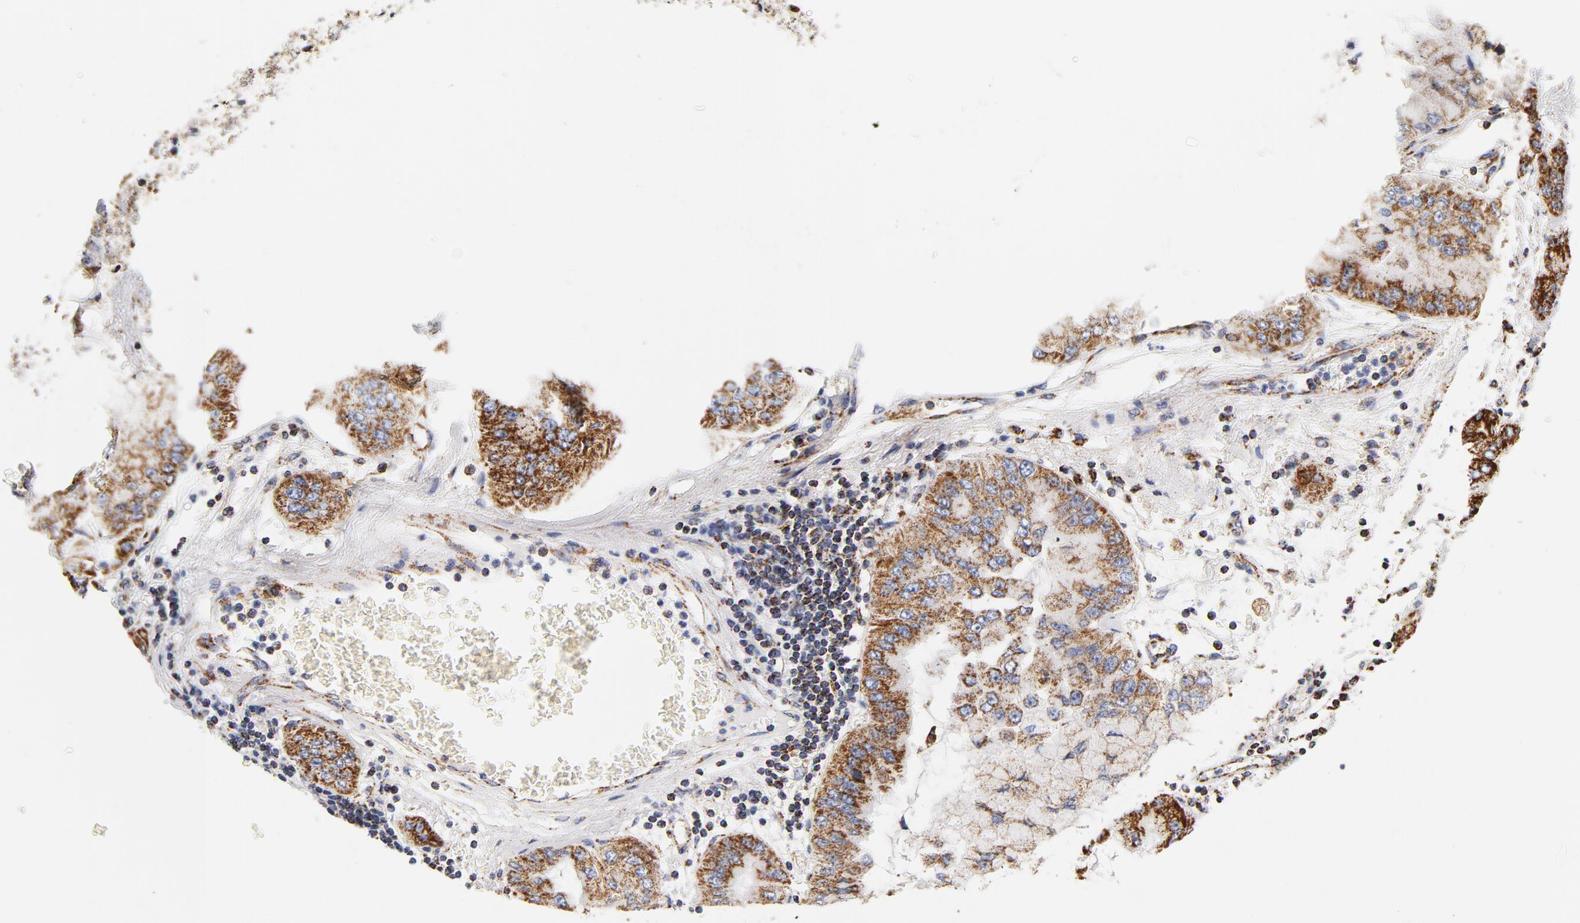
{"staining": {"intensity": "strong", "quantity": ">75%", "location": "cytoplasmic/membranous"}, "tissue": "liver cancer", "cell_type": "Tumor cells", "image_type": "cancer", "snomed": [{"axis": "morphology", "description": "Cholangiocarcinoma"}, {"axis": "topography", "description": "Liver"}], "caption": "The micrograph demonstrates a brown stain indicating the presence of a protein in the cytoplasmic/membranous of tumor cells in cholangiocarcinoma (liver). (IHC, brightfield microscopy, high magnification).", "gene": "ECHS1", "patient": {"sex": "female", "age": 79}}